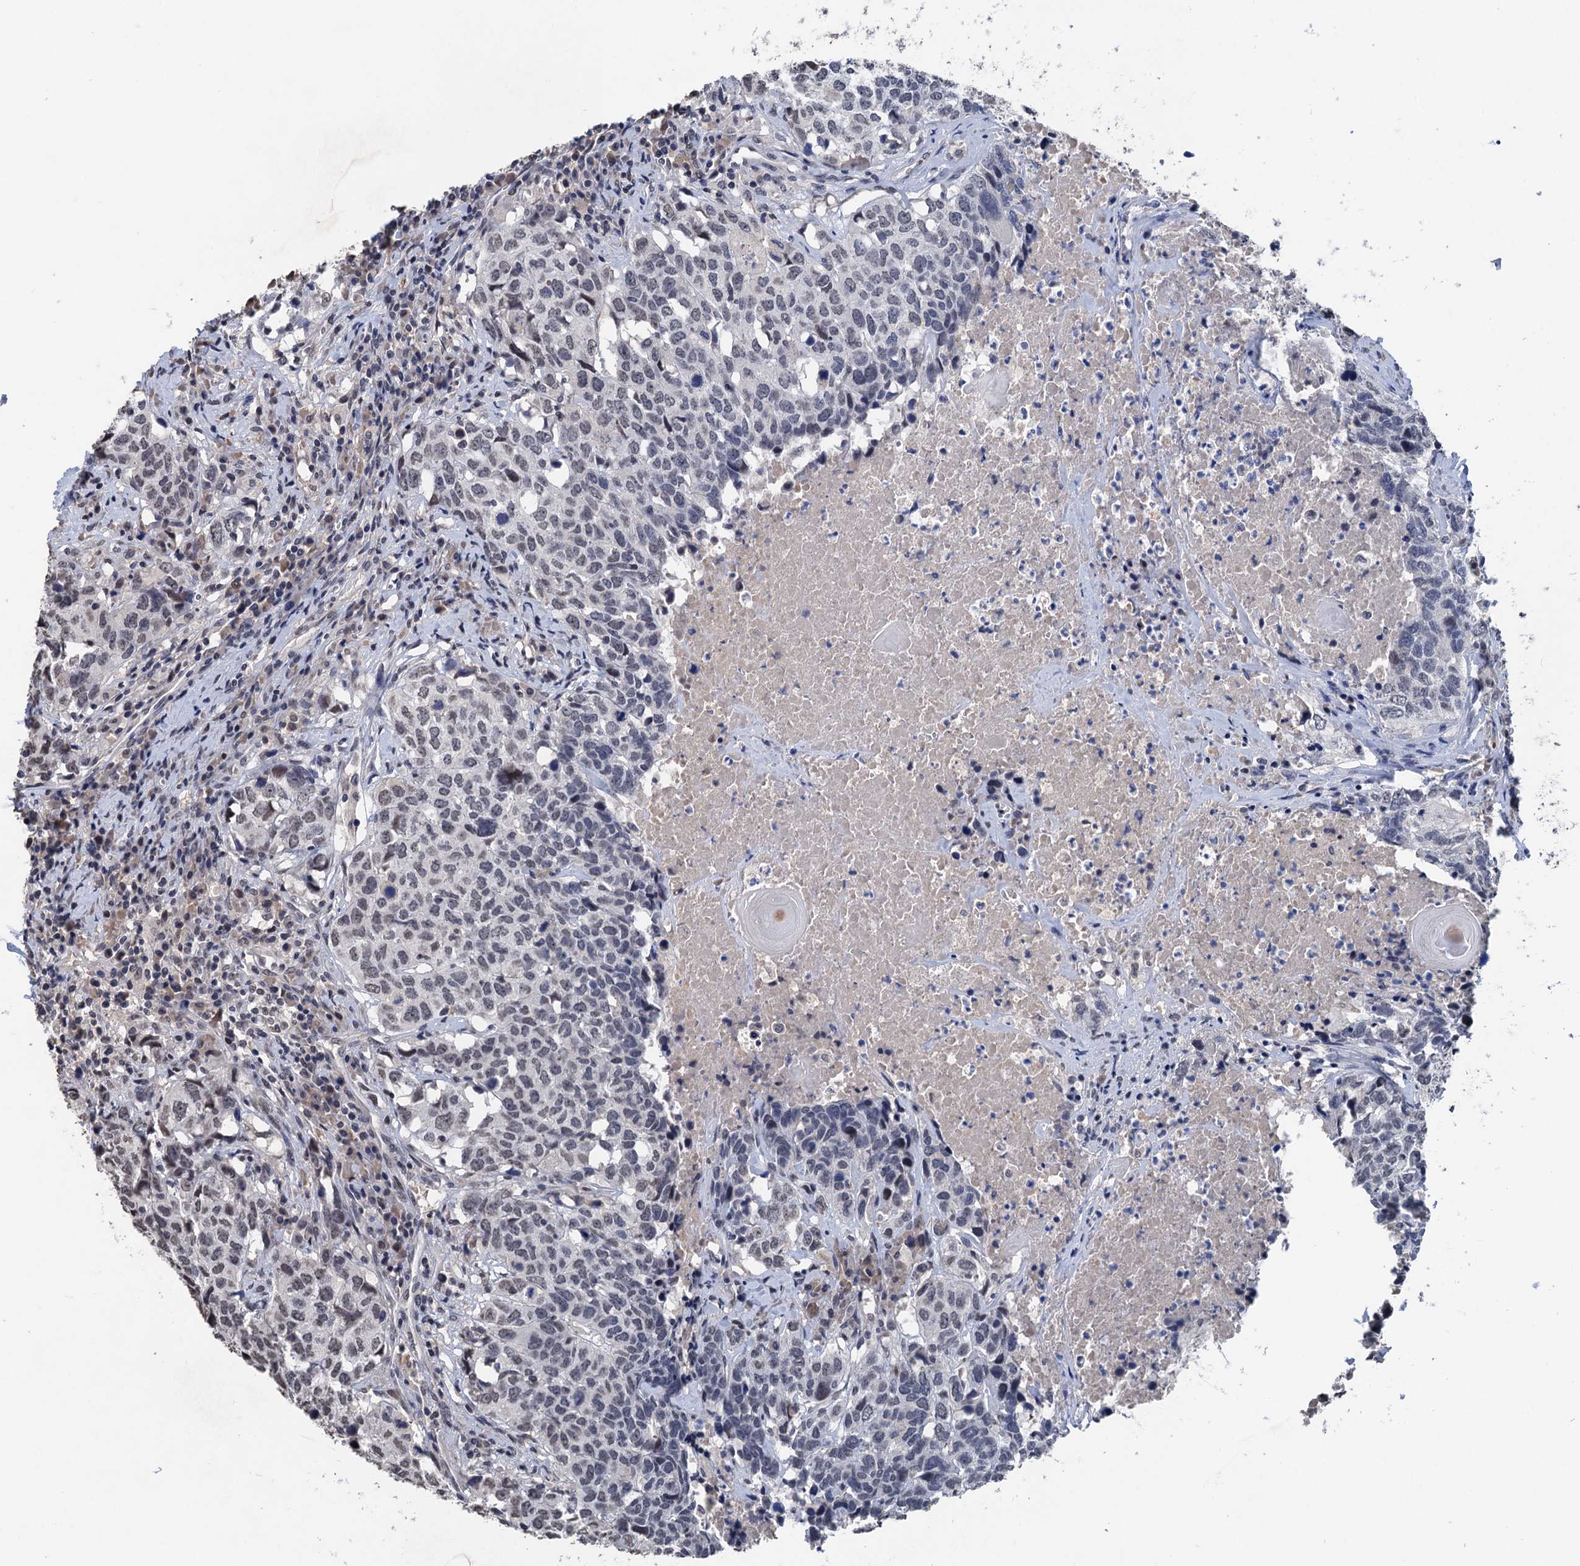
{"staining": {"intensity": "negative", "quantity": "none", "location": "none"}, "tissue": "head and neck cancer", "cell_type": "Tumor cells", "image_type": "cancer", "snomed": [{"axis": "morphology", "description": "Squamous cell carcinoma, NOS"}, {"axis": "topography", "description": "Head-Neck"}], "caption": "Immunohistochemistry histopathology image of neoplastic tissue: human head and neck cancer (squamous cell carcinoma) stained with DAB (3,3'-diaminobenzidine) demonstrates no significant protein expression in tumor cells.", "gene": "ART5", "patient": {"sex": "male", "age": 66}}